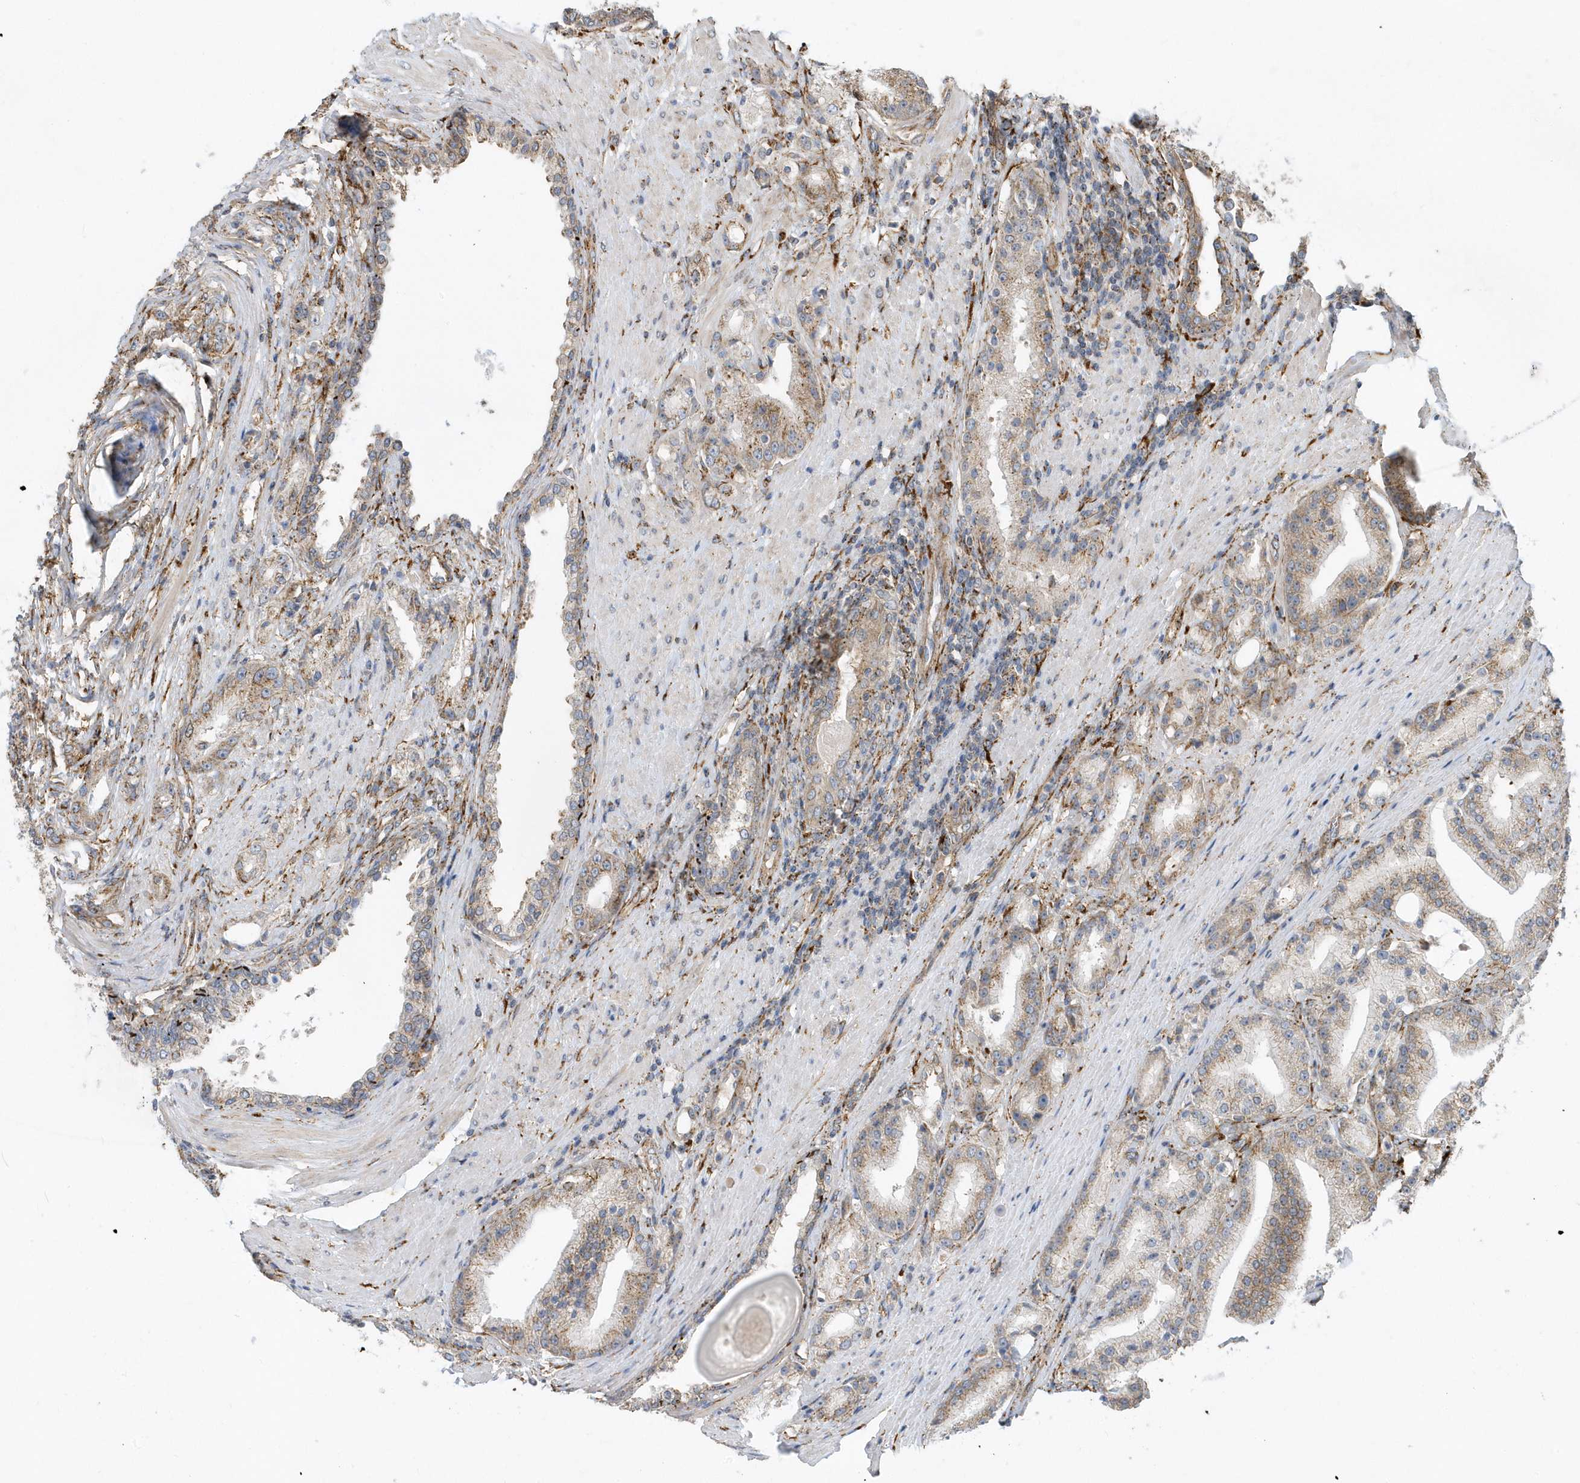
{"staining": {"intensity": "weak", "quantity": "25%-75%", "location": "cytoplasmic/membranous"}, "tissue": "prostate cancer", "cell_type": "Tumor cells", "image_type": "cancer", "snomed": [{"axis": "morphology", "description": "Adenocarcinoma, Low grade"}, {"axis": "topography", "description": "Prostate"}], "caption": "The photomicrograph demonstrates immunohistochemical staining of prostate low-grade adenocarcinoma. There is weak cytoplasmic/membranous positivity is appreciated in about 25%-75% of tumor cells.", "gene": "HRH4", "patient": {"sex": "male", "age": 67}}